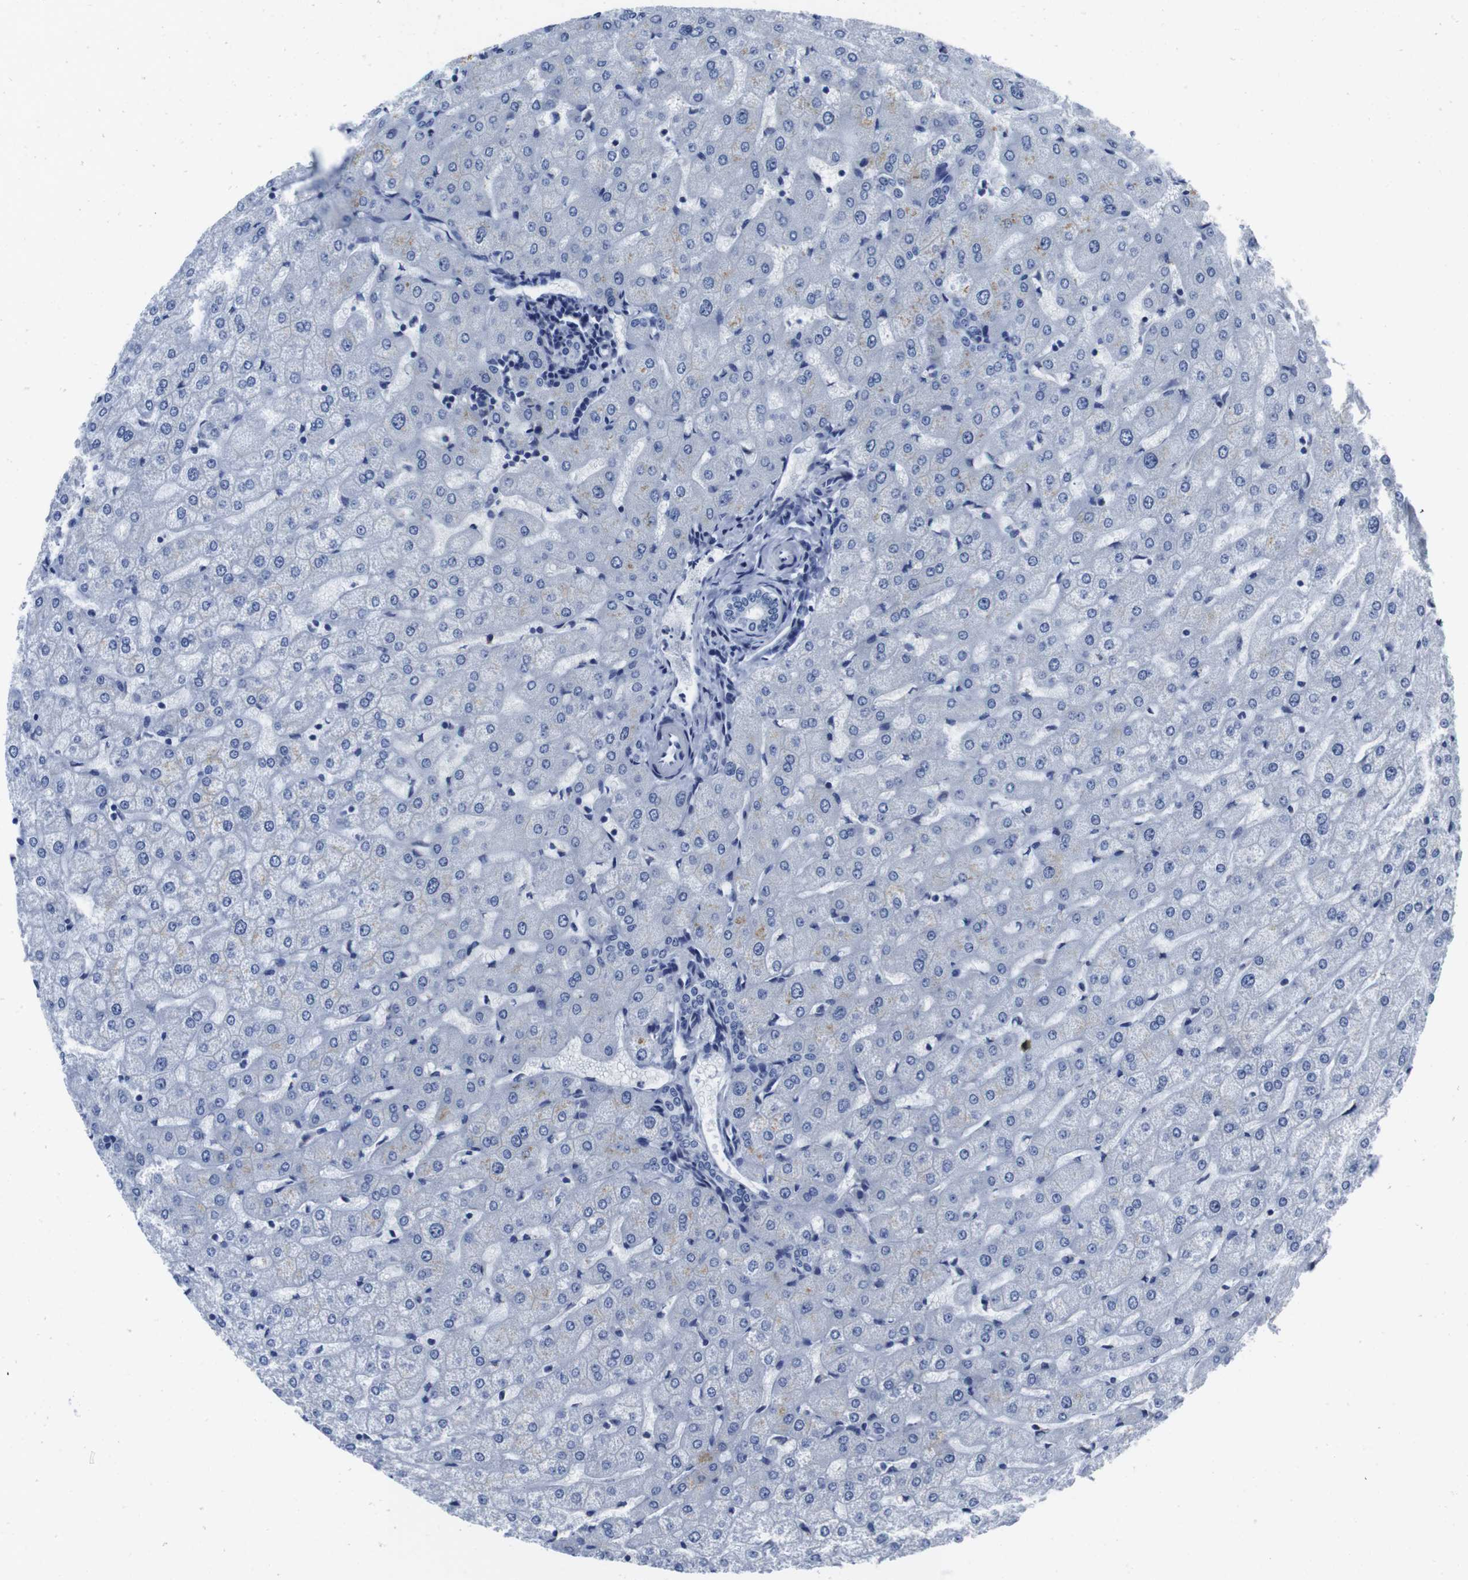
{"staining": {"intensity": "negative", "quantity": "none", "location": "none"}, "tissue": "liver", "cell_type": "Cholangiocytes", "image_type": "normal", "snomed": [{"axis": "morphology", "description": "Normal tissue, NOS"}, {"axis": "morphology", "description": "Fibrosis, NOS"}, {"axis": "topography", "description": "Liver"}], "caption": "This is an immunohistochemistry (IHC) photomicrograph of unremarkable liver. There is no positivity in cholangiocytes.", "gene": "EIF4A1", "patient": {"sex": "female", "age": 29}}